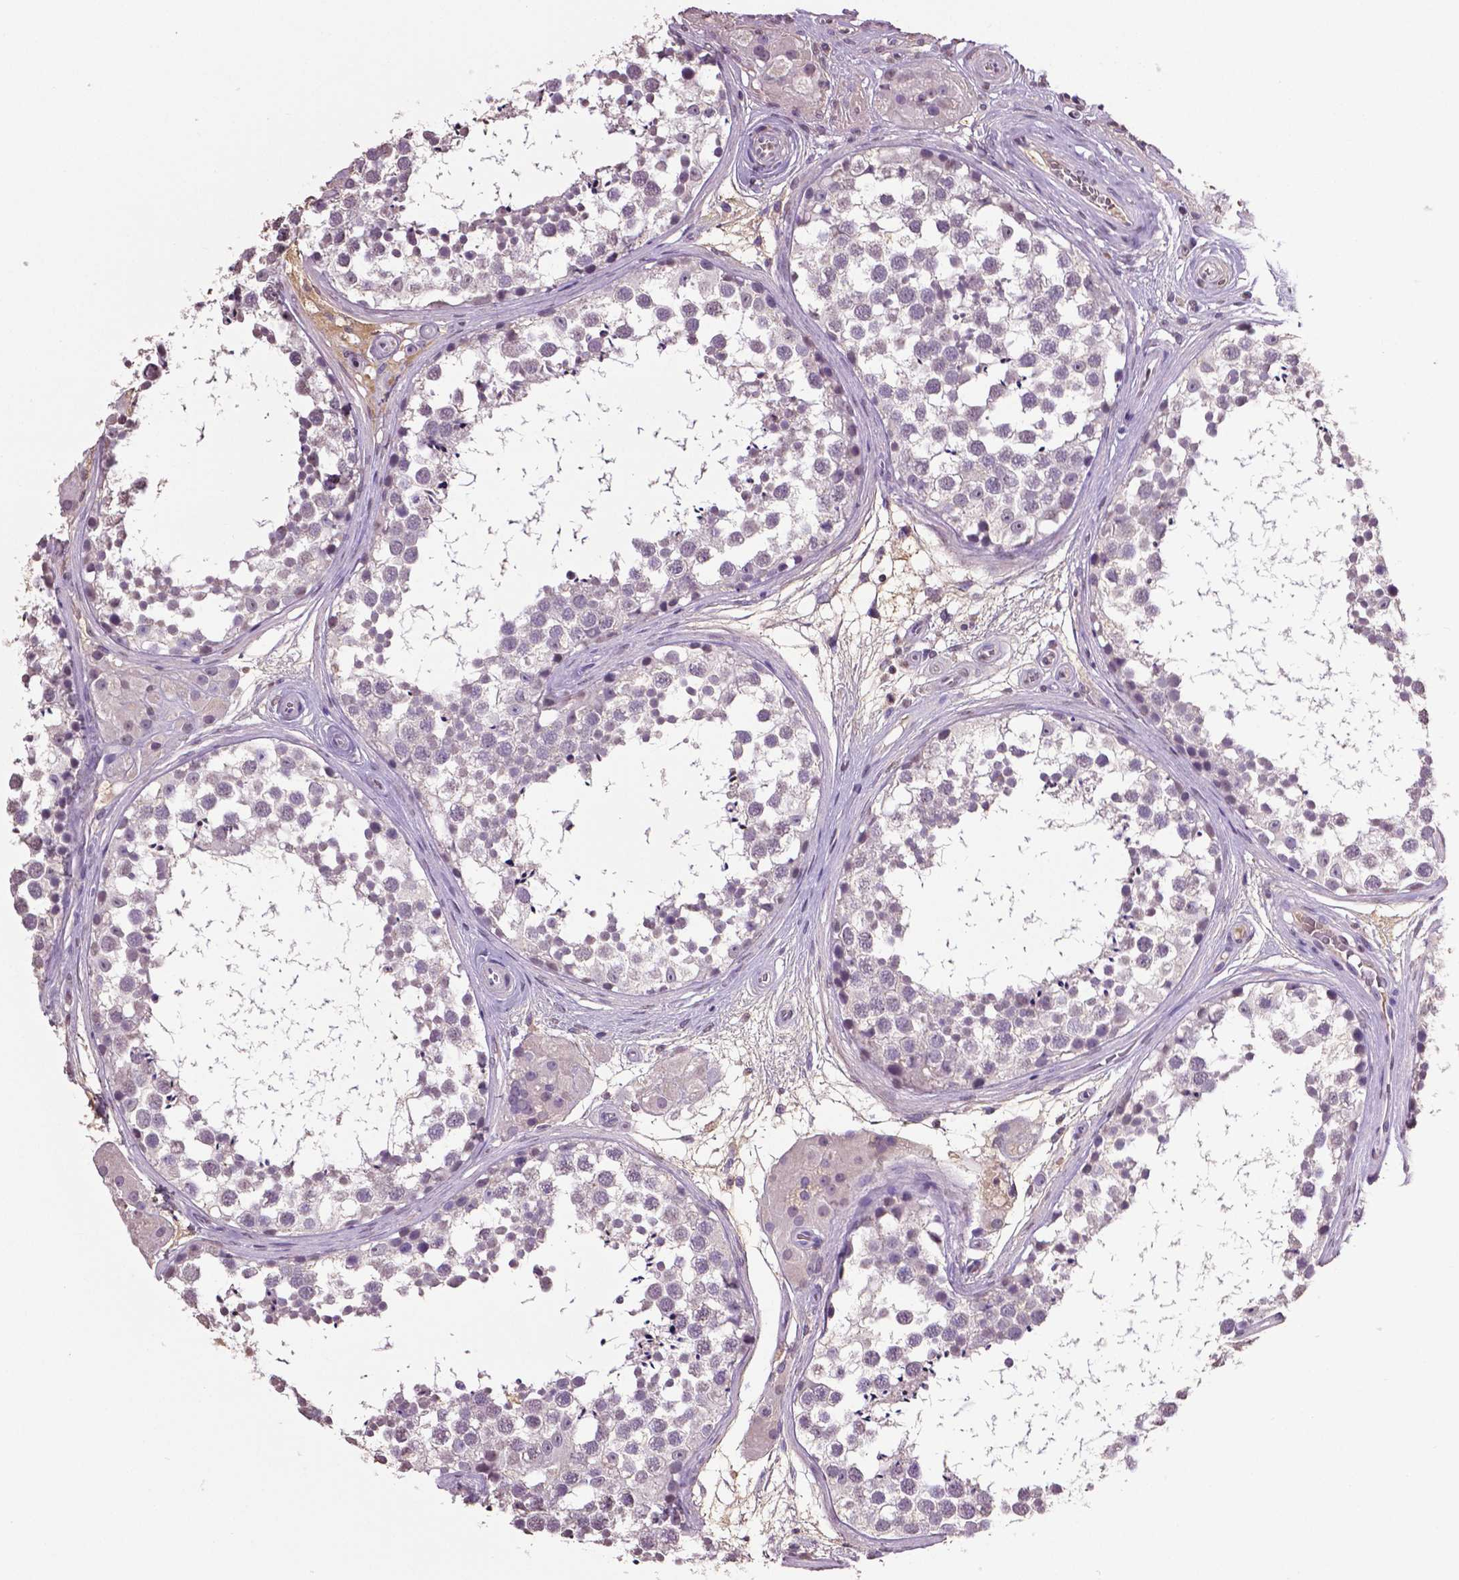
{"staining": {"intensity": "negative", "quantity": "none", "location": "none"}, "tissue": "testis", "cell_type": "Cells in seminiferous ducts", "image_type": "normal", "snomed": [{"axis": "morphology", "description": "Normal tissue, NOS"}, {"axis": "morphology", "description": "Seminoma, NOS"}, {"axis": "topography", "description": "Testis"}], "caption": "Normal testis was stained to show a protein in brown. There is no significant staining in cells in seminiferous ducts.", "gene": "RUNX3", "patient": {"sex": "male", "age": 65}}